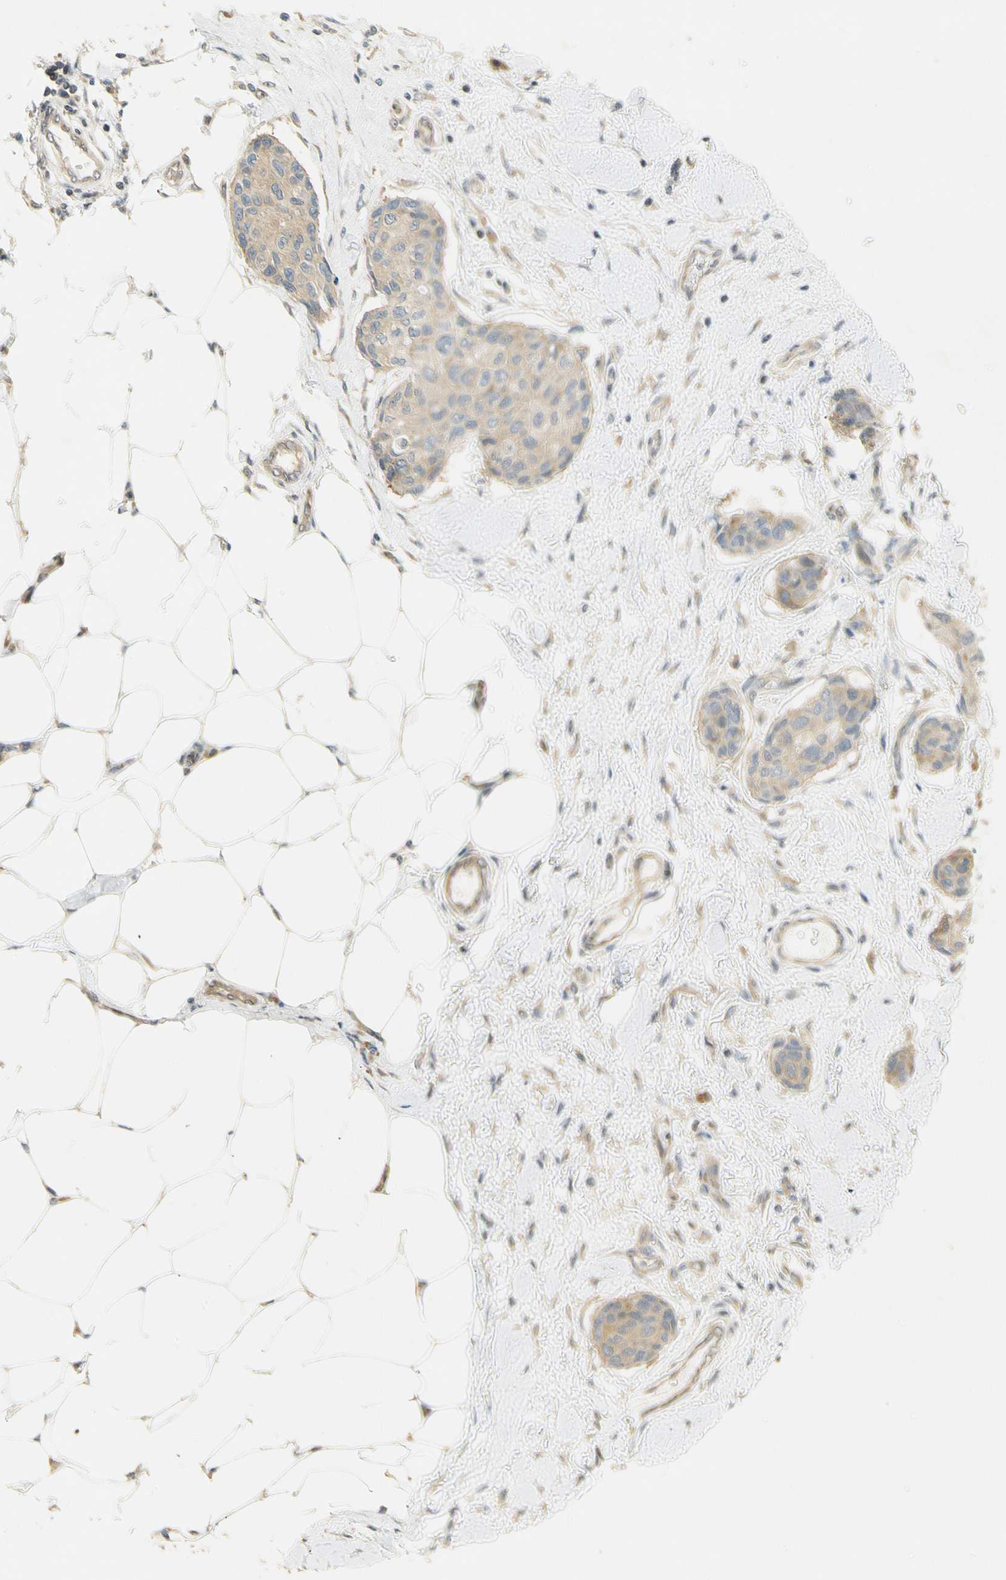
{"staining": {"intensity": "weak", "quantity": "25%-75%", "location": "cytoplasmic/membranous"}, "tissue": "breast cancer", "cell_type": "Tumor cells", "image_type": "cancer", "snomed": [{"axis": "morphology", "description": "Duct carcinoma"}, {"axis": "topography", "description": "Breast"}], "caption": "Protein expression by immunohistochemistry reveals weak cytoplasmic/membranous expression in approximately 25%-75% of tumor cells in breast cancer.", "gene": "EIF1AX", "patient": {"sex": "female", "age": 80}}